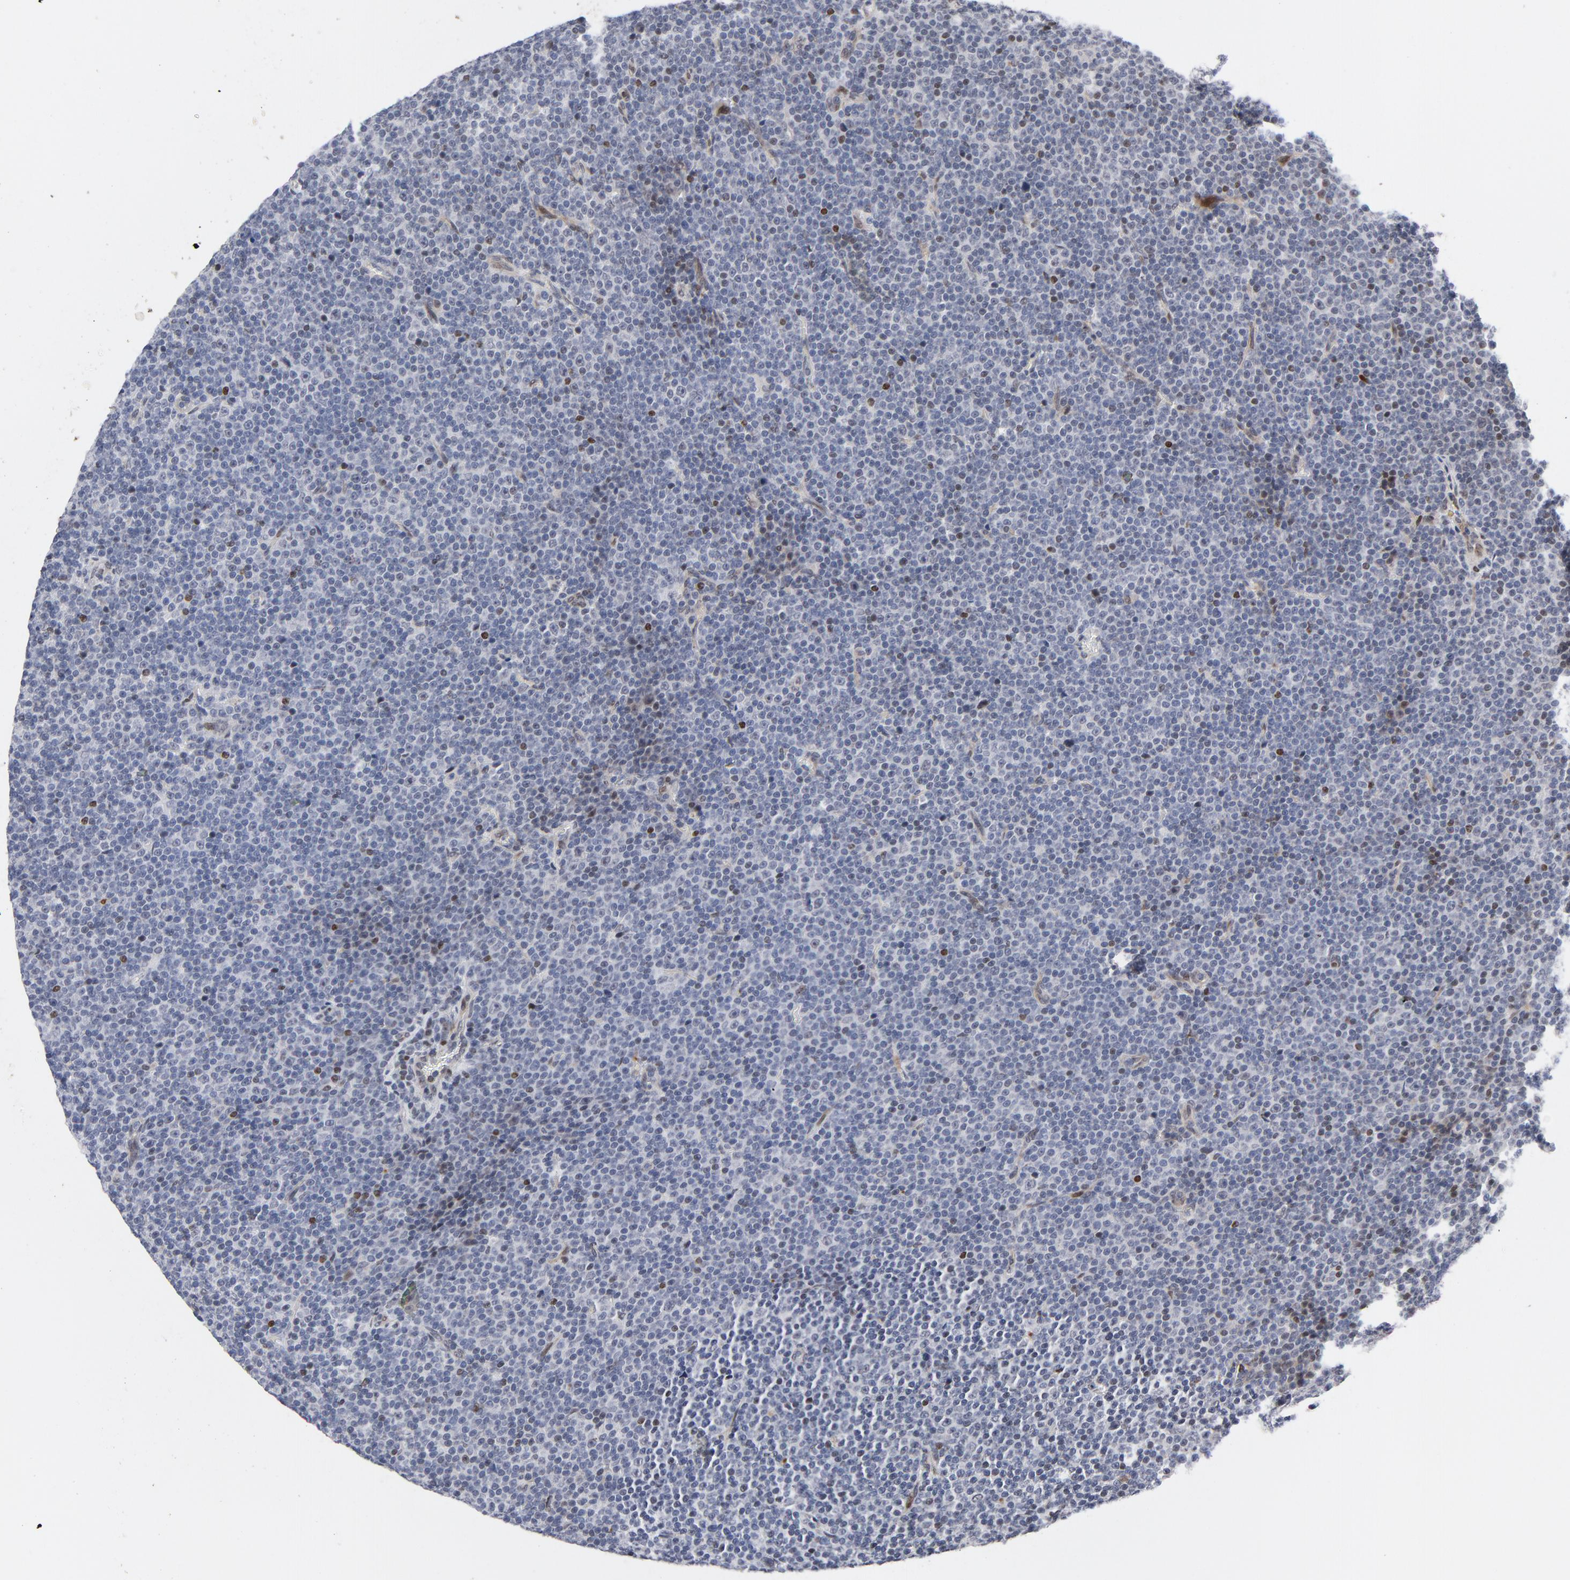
{"staining": {"intensity": "weak", "quantity": "<25%", "location": "nuclear"}, "tissue": "lymphoma", "cell_type": "Tumor cells", "image_type": "cancer", "snomed": [{"axis": "morphology", "description": "Malignant lymphoma, non-Hodgkin's type, Low grade"}, {"axis": "topography", "description": "Lymph node"}], "caption": "Tumor cells are negative for brown protein staining in lymphoma.", "gene": "NFIC", "patient": {"sex": "female", "age": 67}}